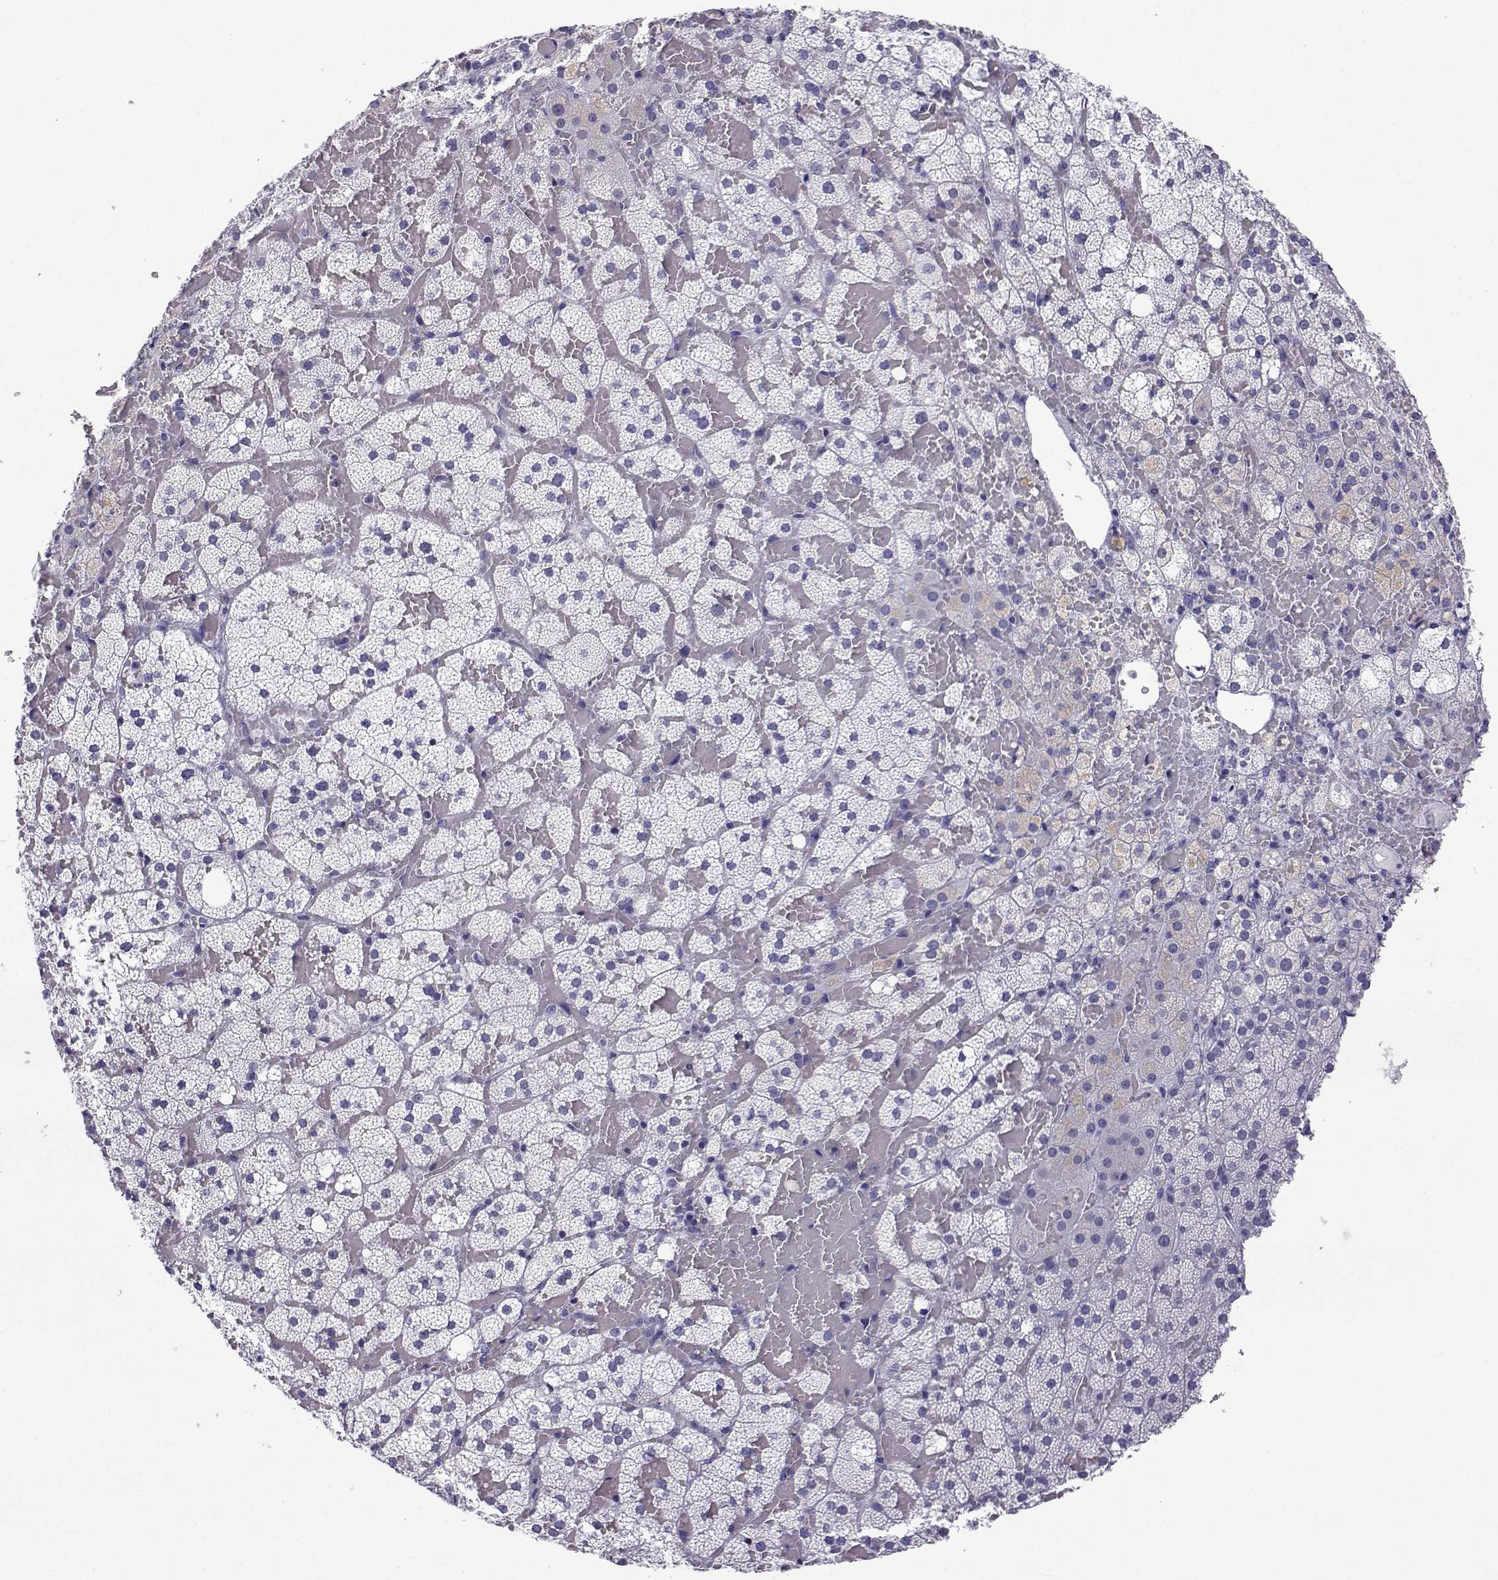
{"staining": {"intensity": "negative", "quantity": "none", "location": "none"}, "tissue": "adrenal gland", "cell_type": "Glandular cells", "image_type": "normal", "snomed": [{"axis": "morphology", "description": "Normal tissue, NOS"}, {"axis": "topography", "description": "Adrenal gland"}], "caption": "Human adrenal gland stained for a protein using IHC reveals no staining in glandular cells.", "gene": "ACTL7A", "patient": {"sex": "male", "age": 53}}